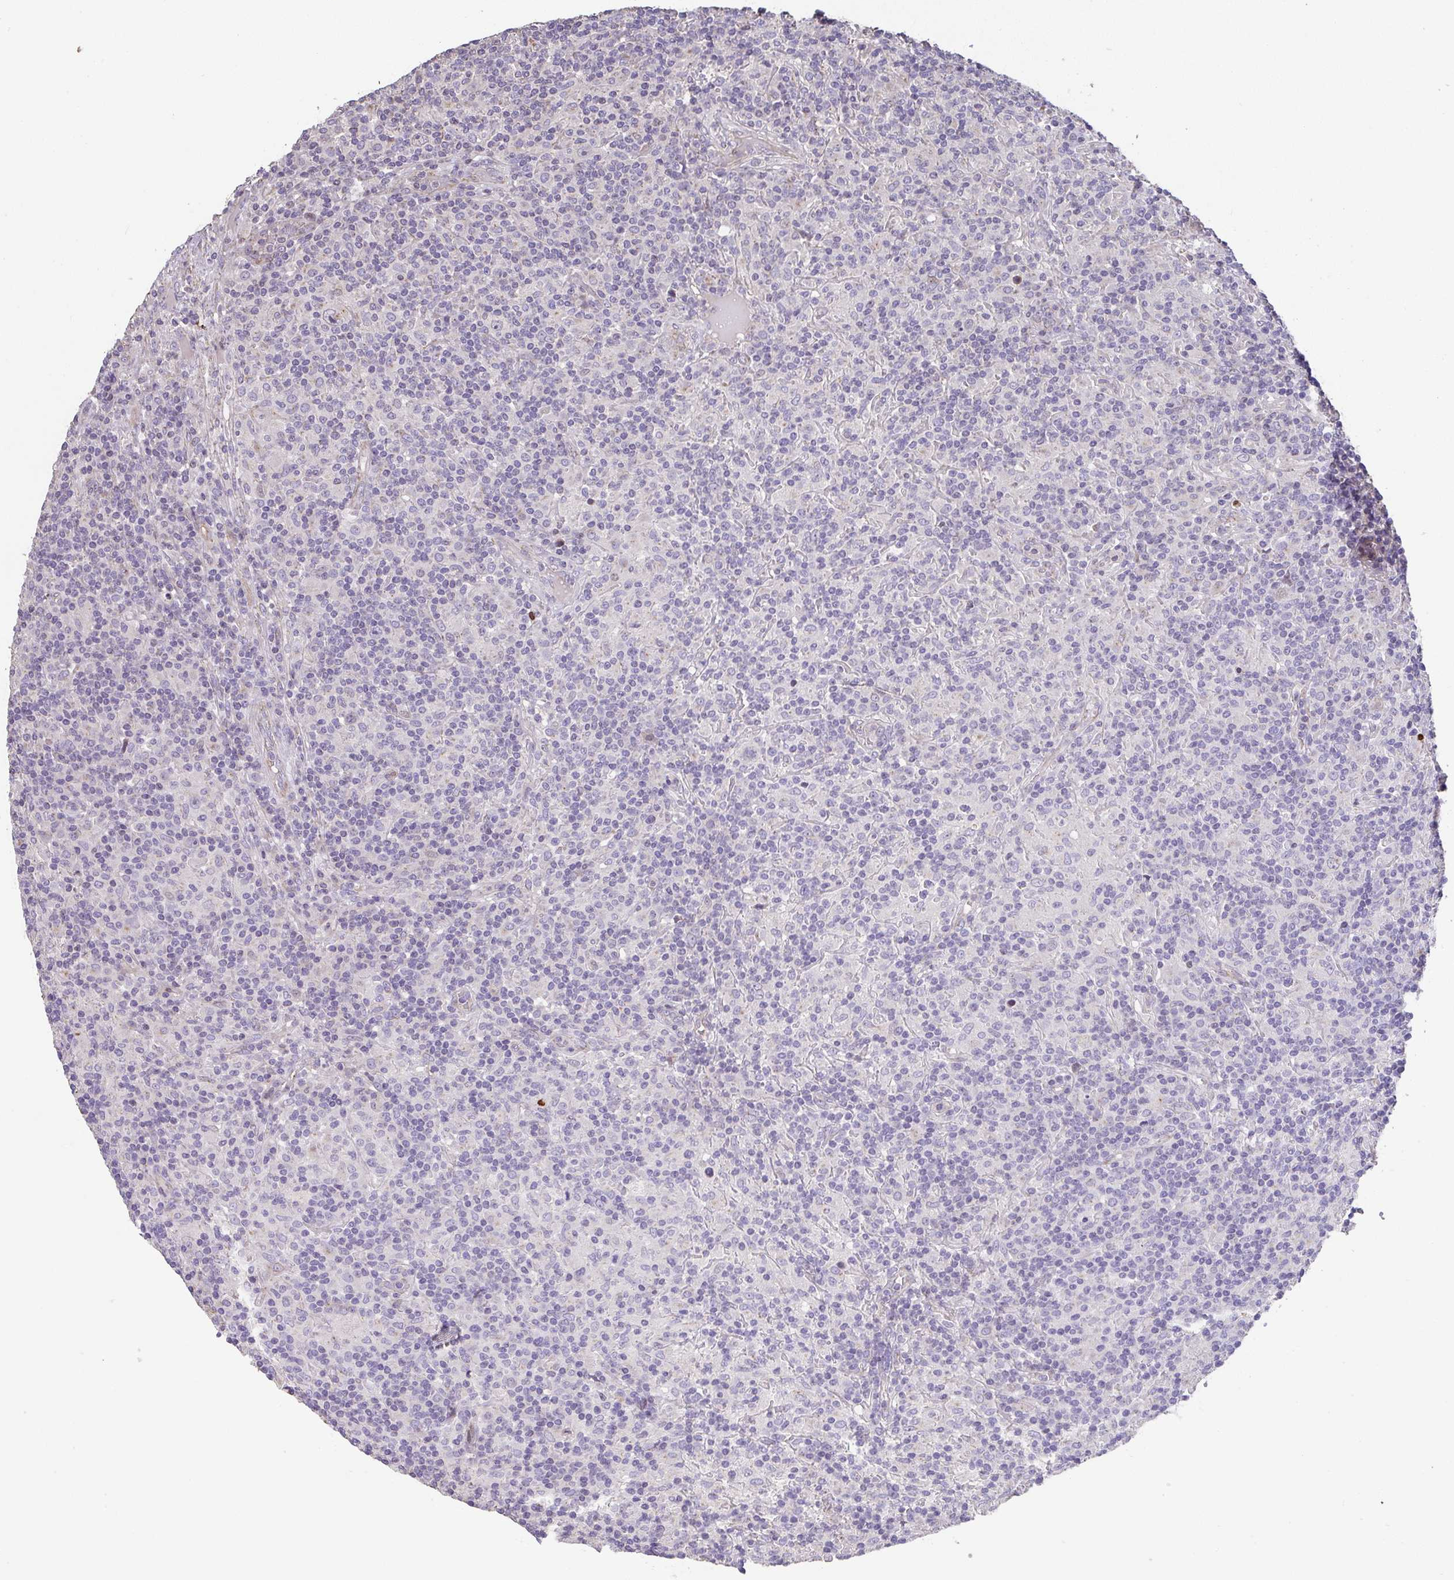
{"staining": {"intensity": "negative", "quantity": "none", "location": "none"}, "tissue": "lymphoma", "cell_type": "Tumor cells", "image_type": "cancer", "snomed": [{"axis": "morphology", "description": "Hodgkin's disease, NOS"}, {"axis": "topography", "description": "Lymph node"}], "caption": "A micrograph of human Hodgkin's disease is negative for staining in tumor cells.", "gene": "RUNDC3B", "patient": {"sex": "male", "age": 70}}